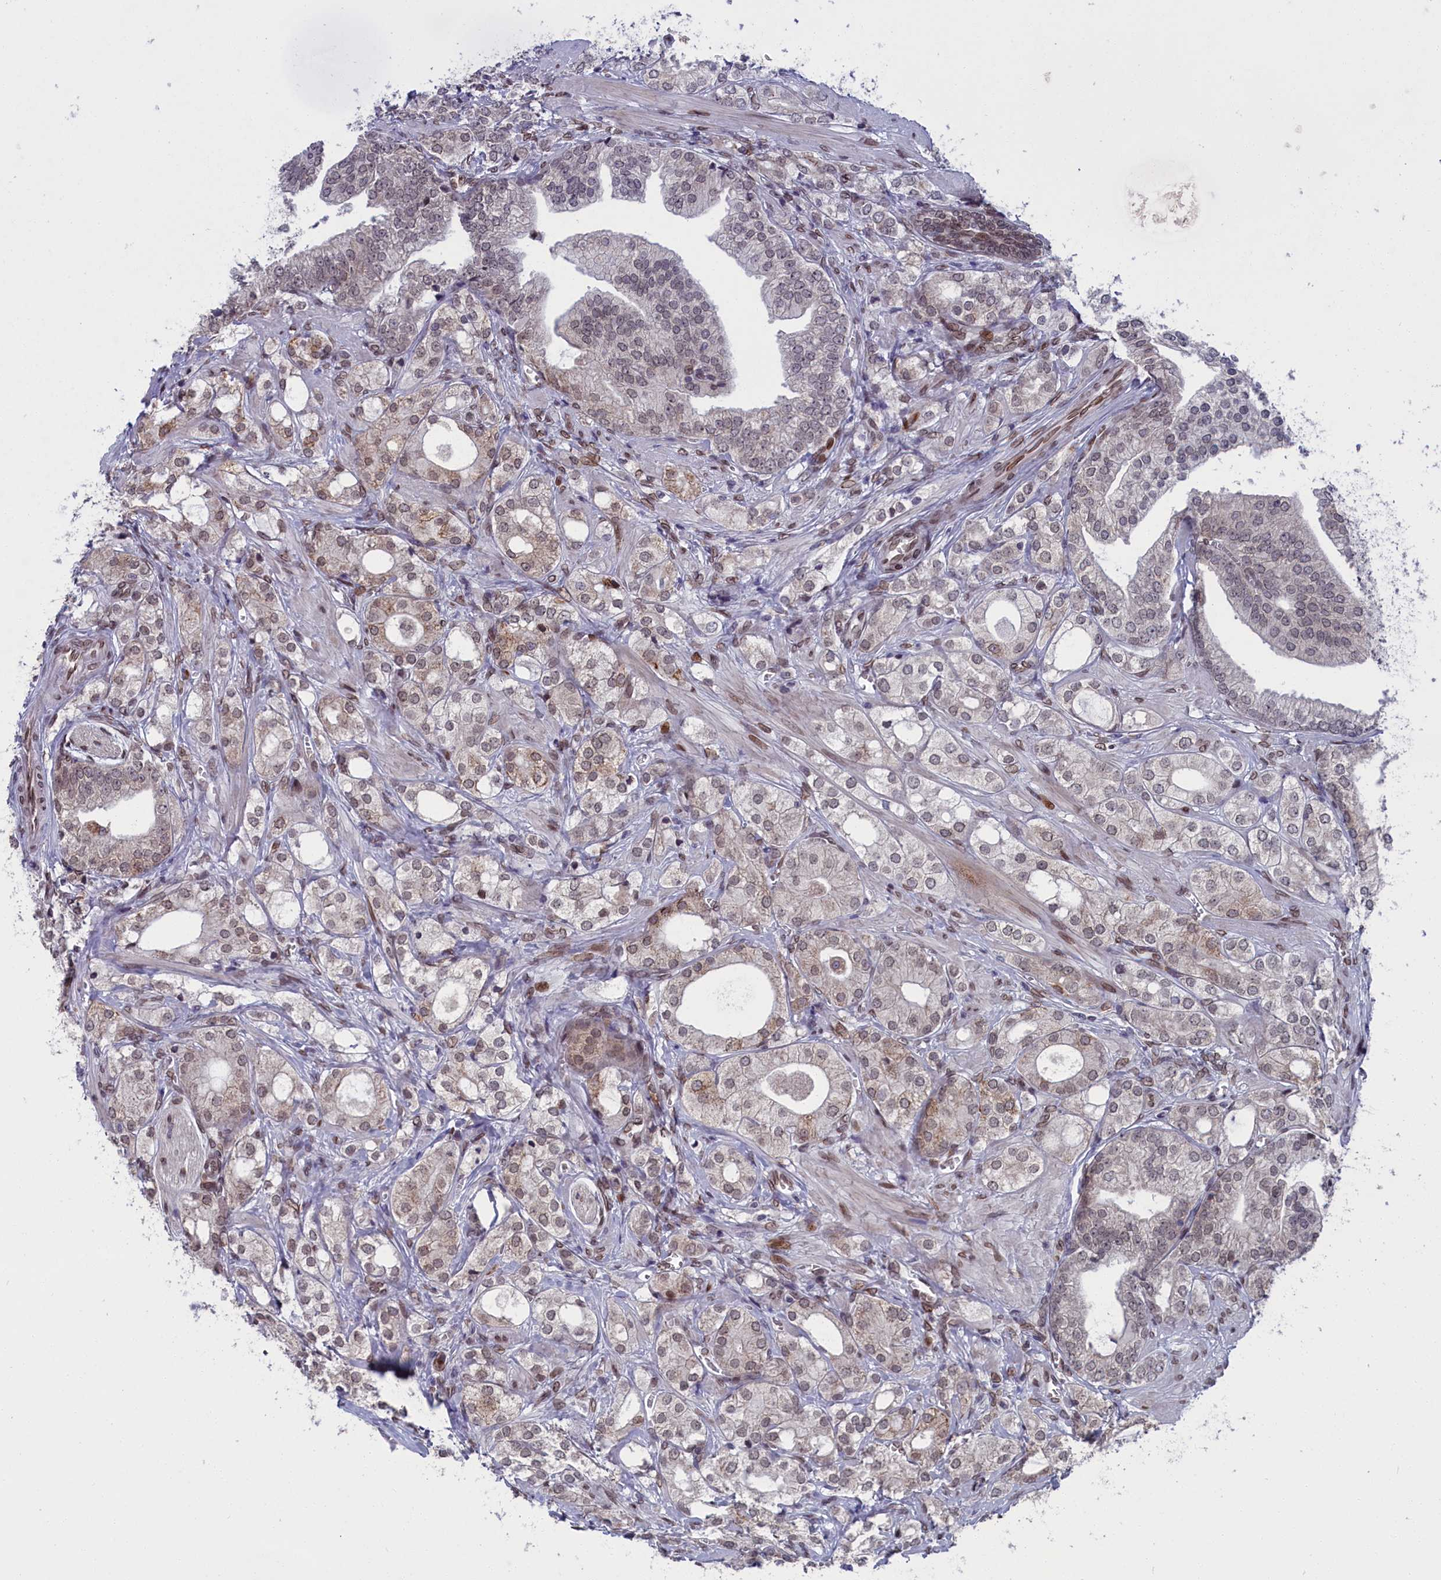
{"staining": {"intensity": "weak", "quantity": "25%-75%", "location": "cytoplasmic/membranous,nuclear"}, "tissue": "prostate cancer", "cell_type": "Tumor cells", "image_type": "cancer", "snomed": [{"axis": "morphology", "description": "Adenocarcinoma, High grade"}, {"axis": "topography", "description": "Prostate"}], "caption": "Immunohistochemical staining of prostate high-grade adenocarcinoma displays weak cytoplasmic/membranous and nuclear protein expression in about 25%-75% of tumor cells.", "gene": "GPSM1", "patient": {"sex": "male", "age": 50}}